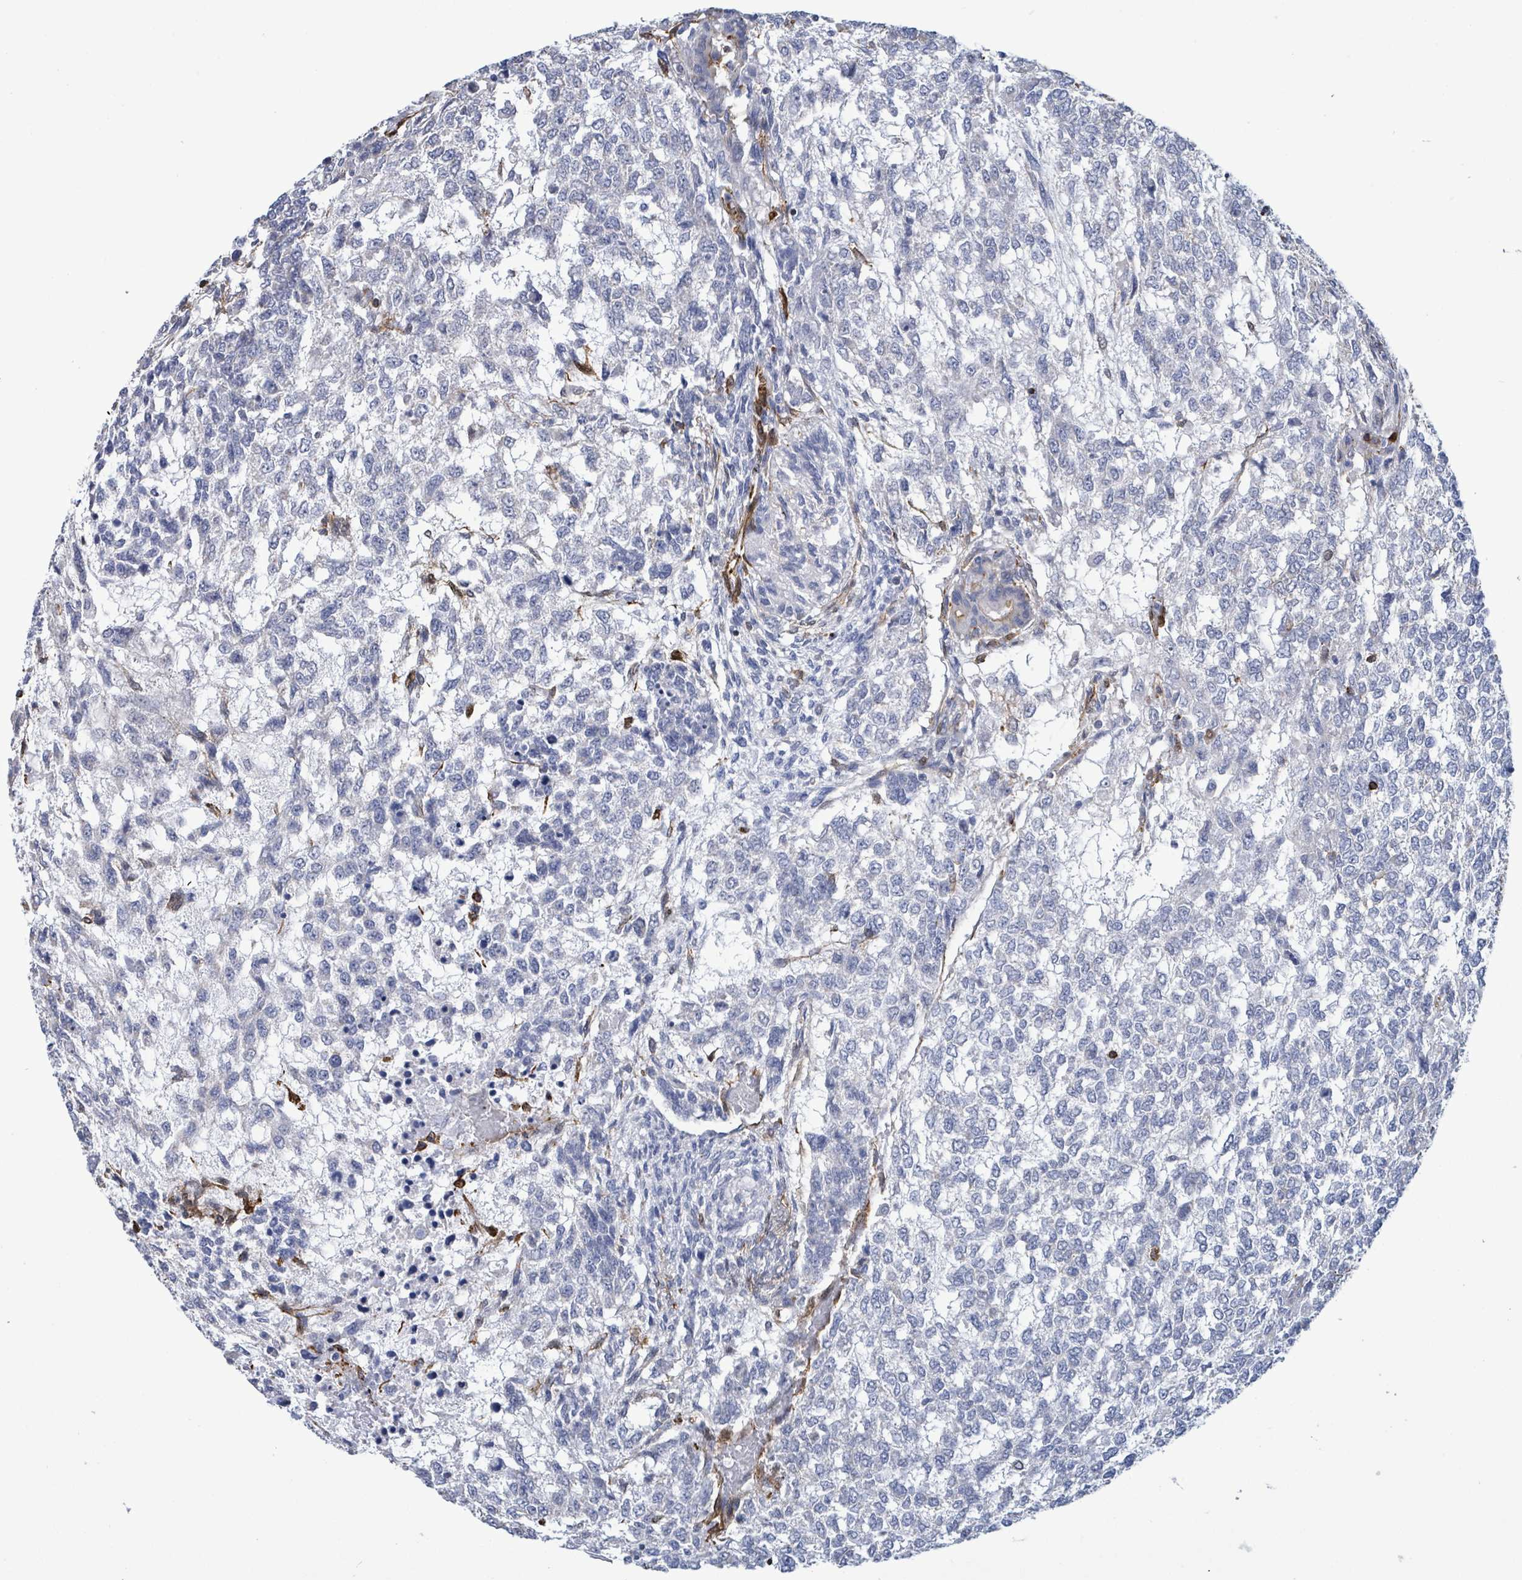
{"staining": {"intensity": "negative", "quantity": "none", "location": "none"}, "tissue": "testis cancer", "cell_type": "Tumor cells", "image_type": "cancer", "snomed": [{"axis": "morphology", "description": "Carcinoma, Embryonal, NOS"}, {"axis": "topography", "description": "Testis"}], "caption": "Micrograph shows no significant protein staining in tumor cells of testis embryonal carcinoma.", "gene": "PRKRIP1", "patient": {"sex": "male", "age": 23}}